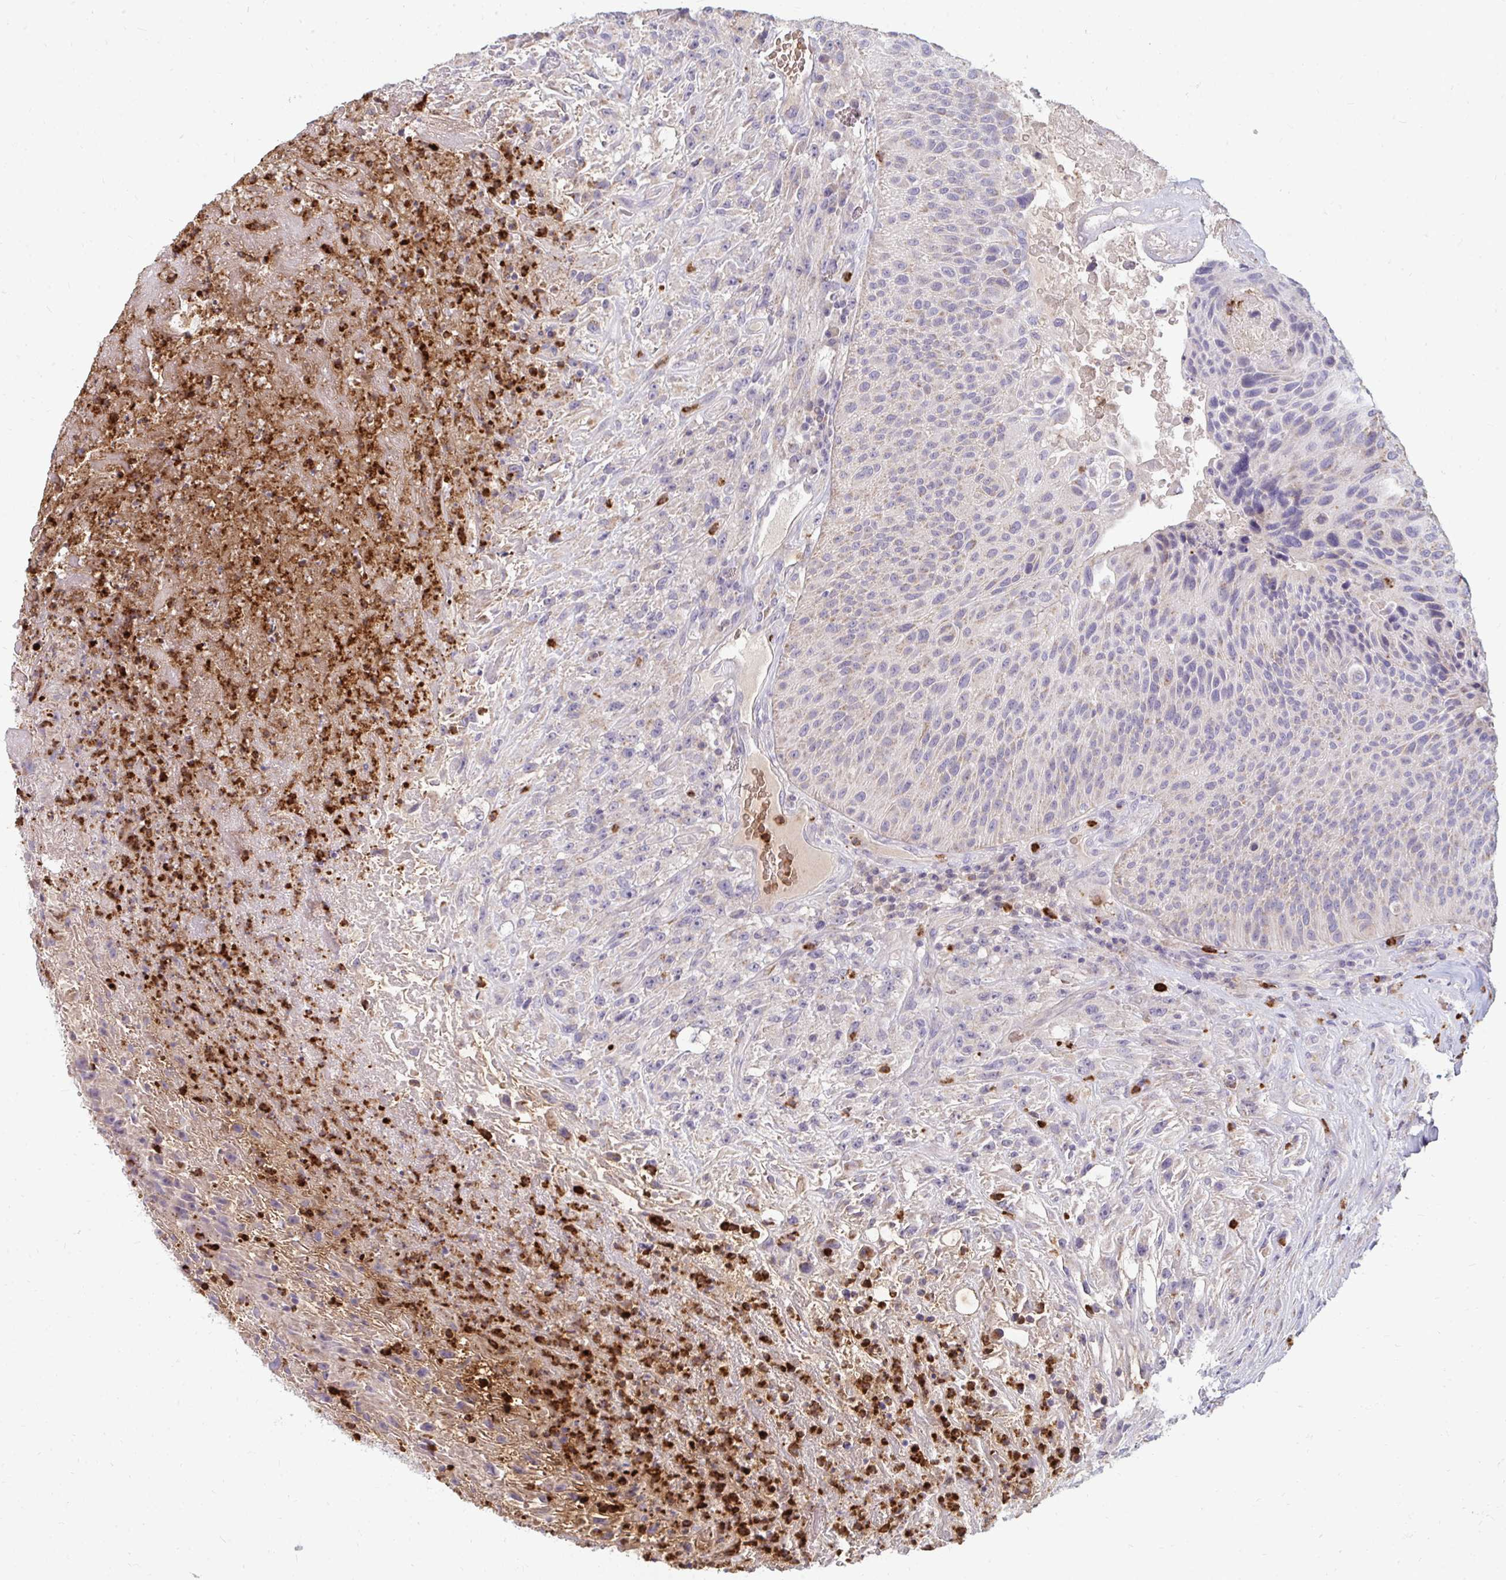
{"staining": {"intensity": "negative", "quantity": "none", "location": "none"}, "tissue": "urothelial cancer", "cell_type": "Tumor cells", "image_type": "cancer", "snomed": [{"axis": "morphology", "description": "Urothelial carcinoma, High grade"}, {"axis": "topography", "description": "Urinary bladder"}], "caption": "Immunohistochemical staining of urothelial carcinoma (high-grade) displays no significant staining in tumor cells.", "gene": "RAB33A", "patient": {"sex": "male", "age": 66}}